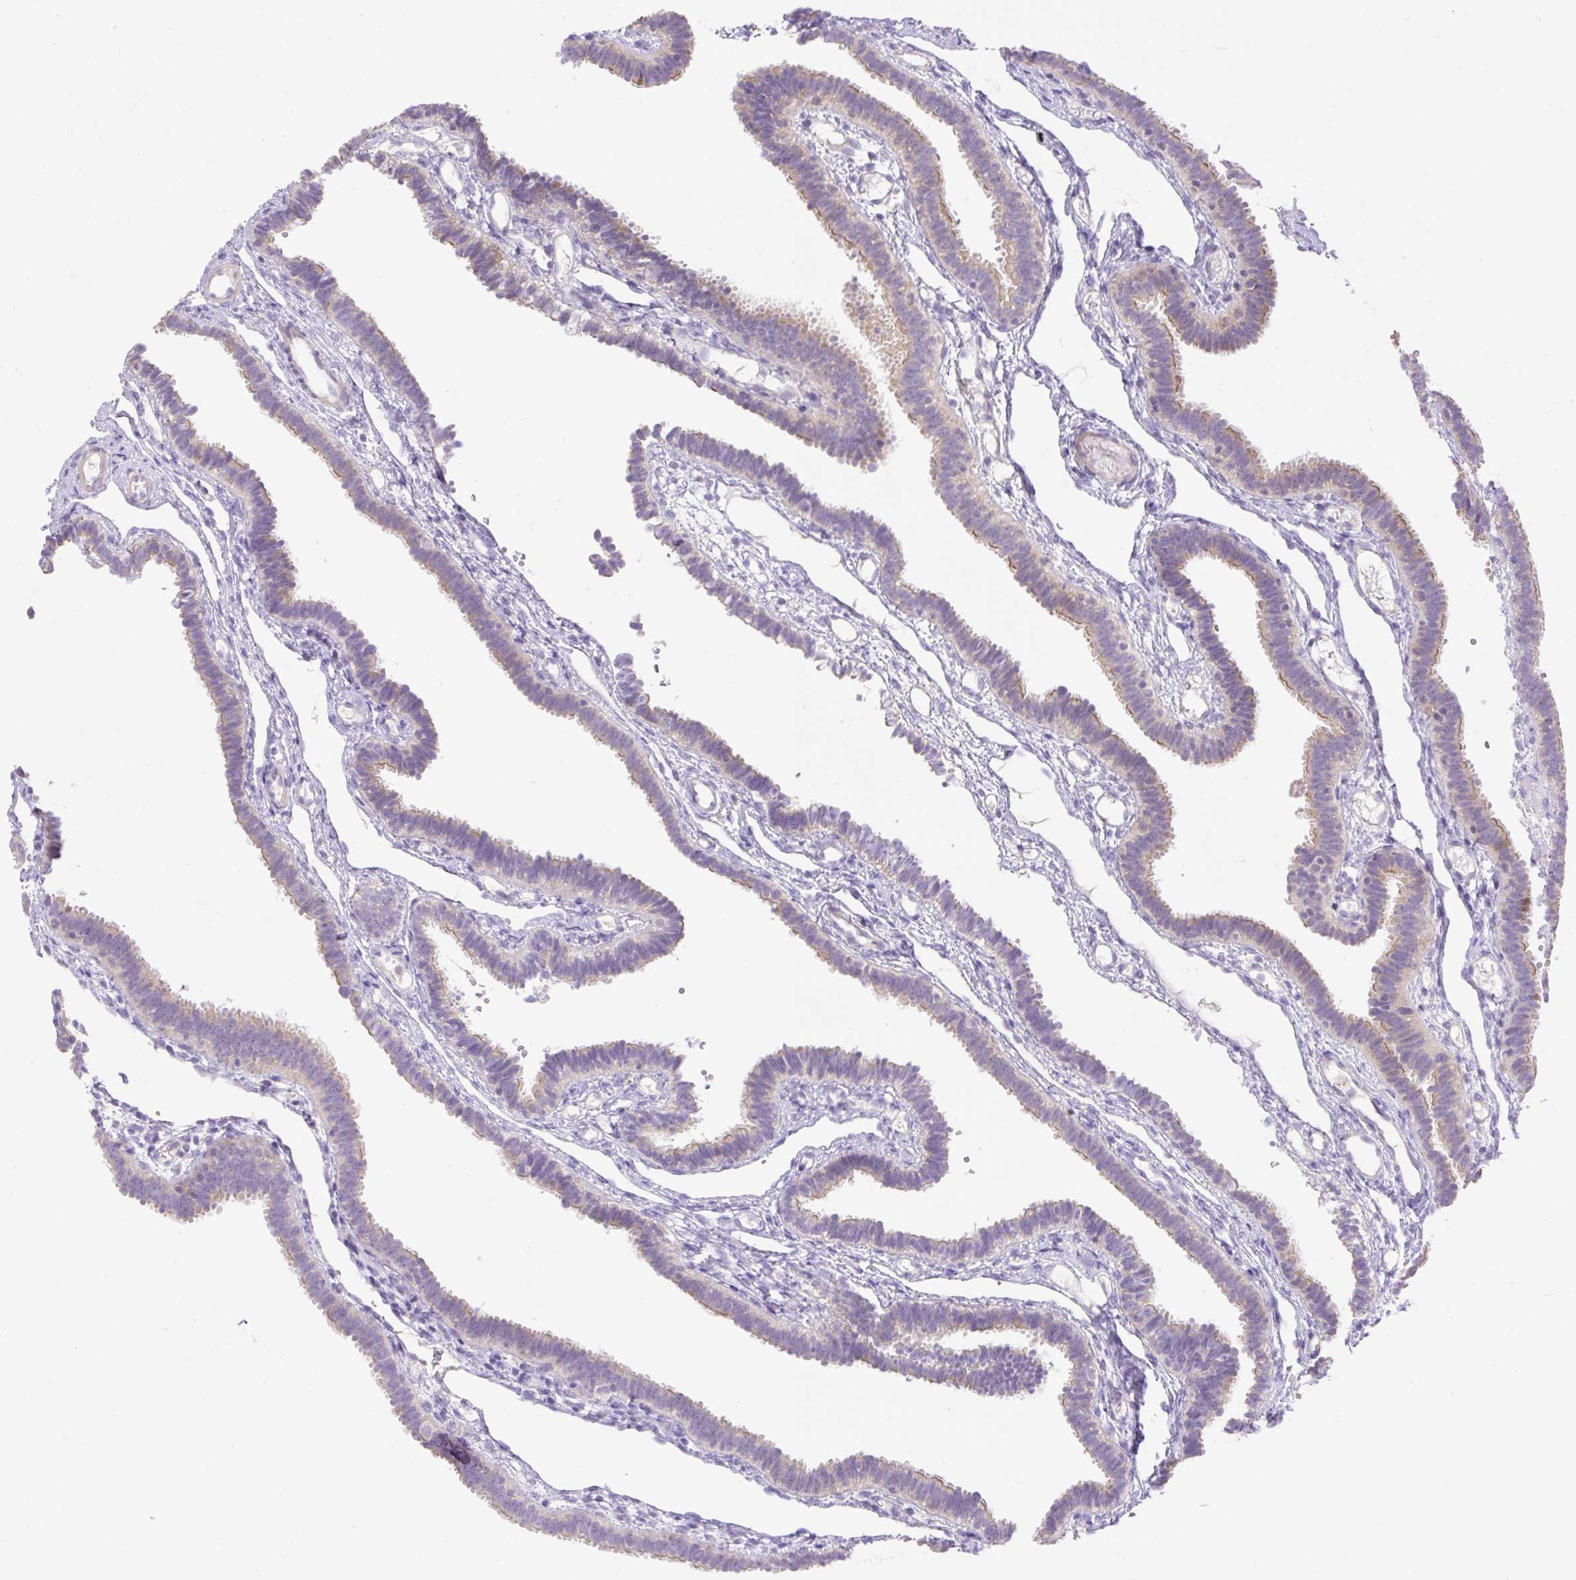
{"staining": {"intensity": "weak", "quantity": "<25%", "location": "cytoplasmic/membranous"}, "tissue": "fallopian tube", "cell_type": "Glandular cells", "image_type": "normal", "snomed": [{"axis": "morphology", "description": "Normal tissue, NOS"}, {"axis": "topography", "description": "Fallopian tube"}], "caption": "Immunohistochemistry micrograph of unremarkable fallopian tube: human fallopian tube stained with DAB (3,3'-diaminobenzidine) demonstrates no significant protein positivity in glandular cells. (DAB (3,3'-diaminobenzidine) immunohistochemistry with hematoxylin counter stain).", "gene": "VPS25", "patient": {"sex": "female", "age": 37}}